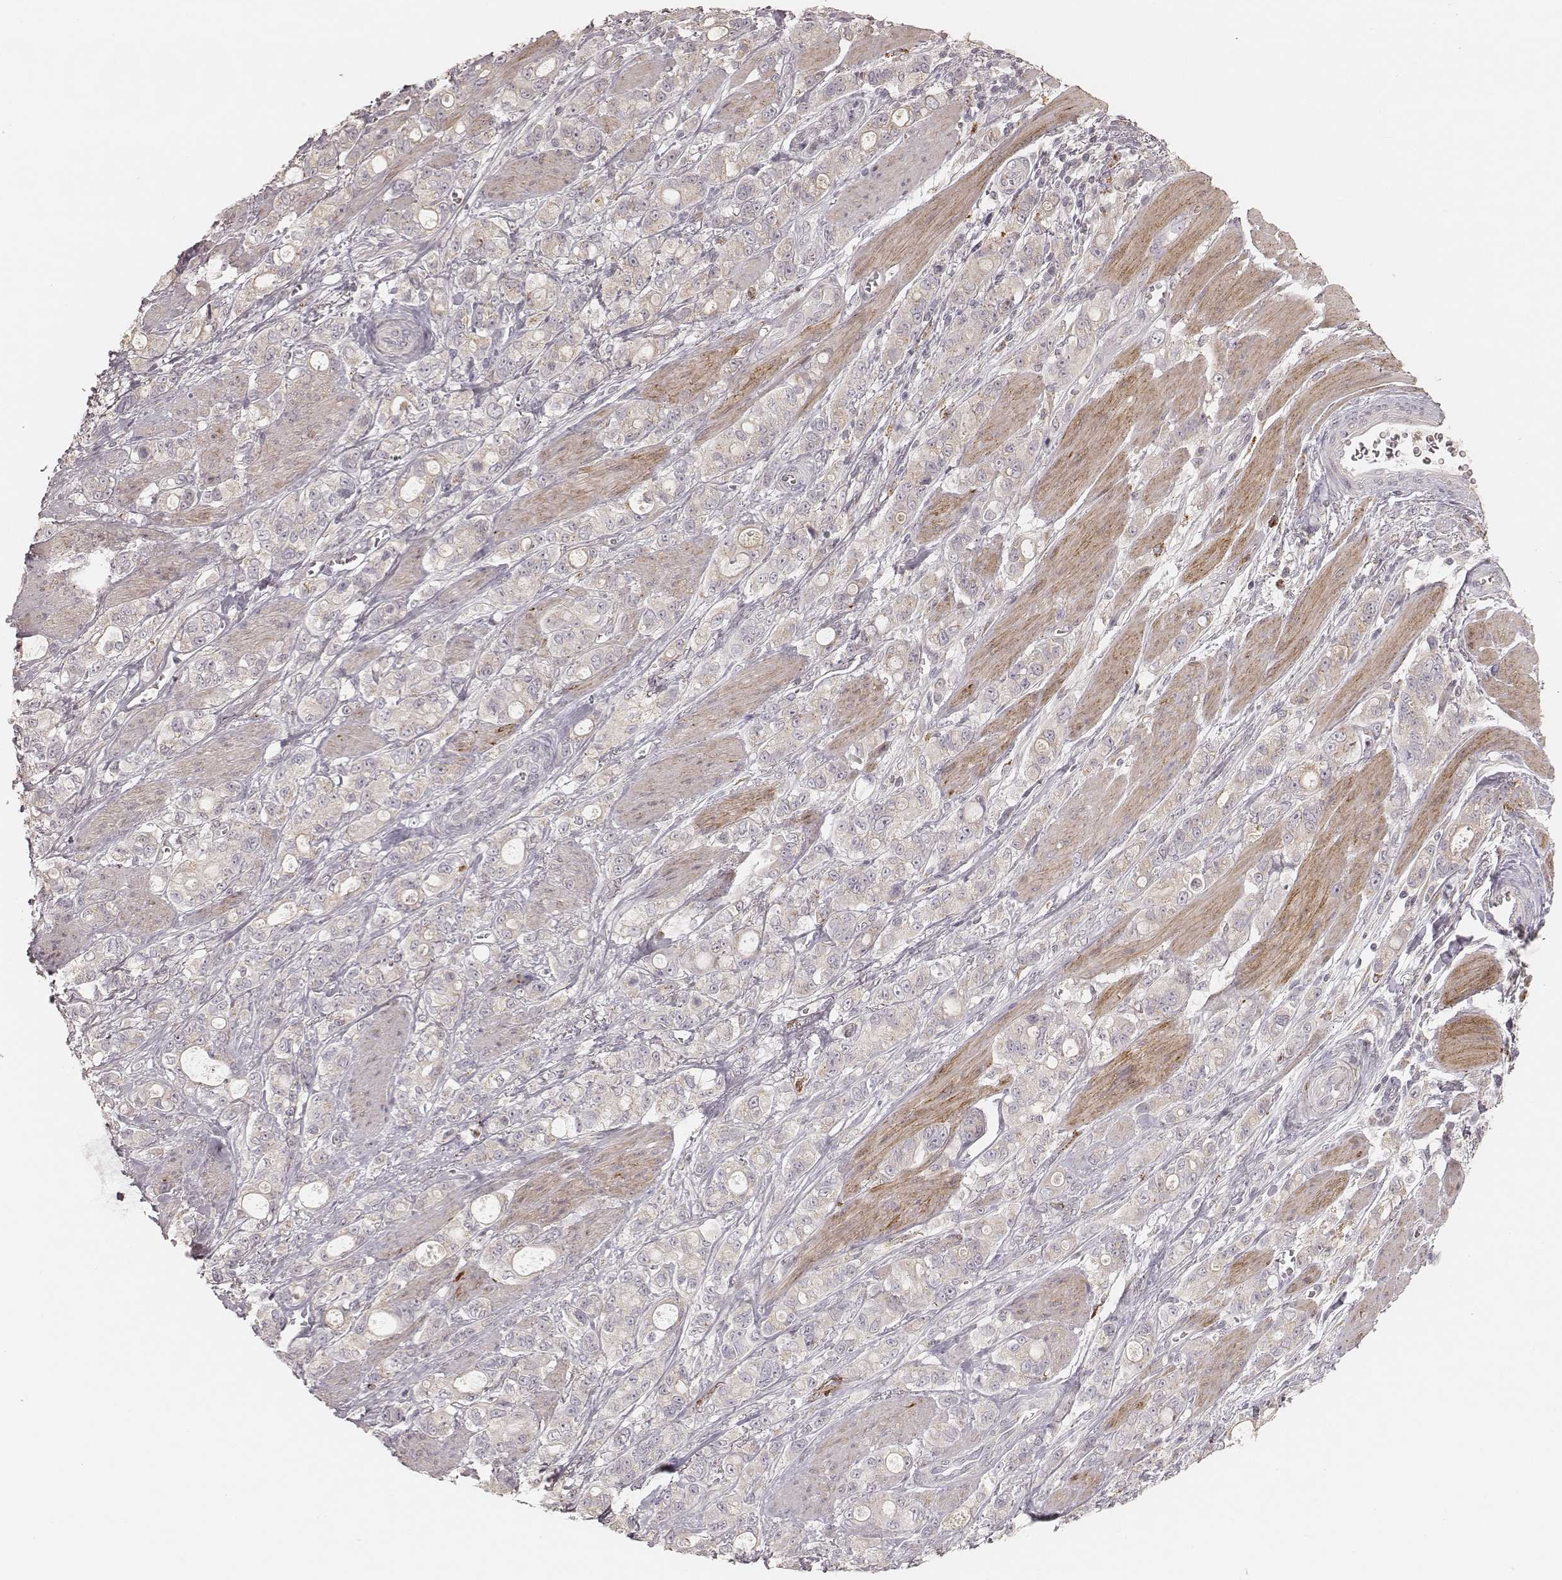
{"staining": {"intensity": "negative", "quantity": "none", "location": "none"}, "tissue": "stomach cancer", "cell_type": "Tumor cells", "image_type": "cancer", "snomed": [{"axis": "morphology", "description": "Adenocarcinoma, NOS"}, {"axis": "topography", "description": "Stomach"}], "caption": "Immunohistochemical staining of stomach cancer exhibits no significant positivity in tumor cells.", "gene": "ABCA7", "patient": {"sex": "male", "age": 63}}